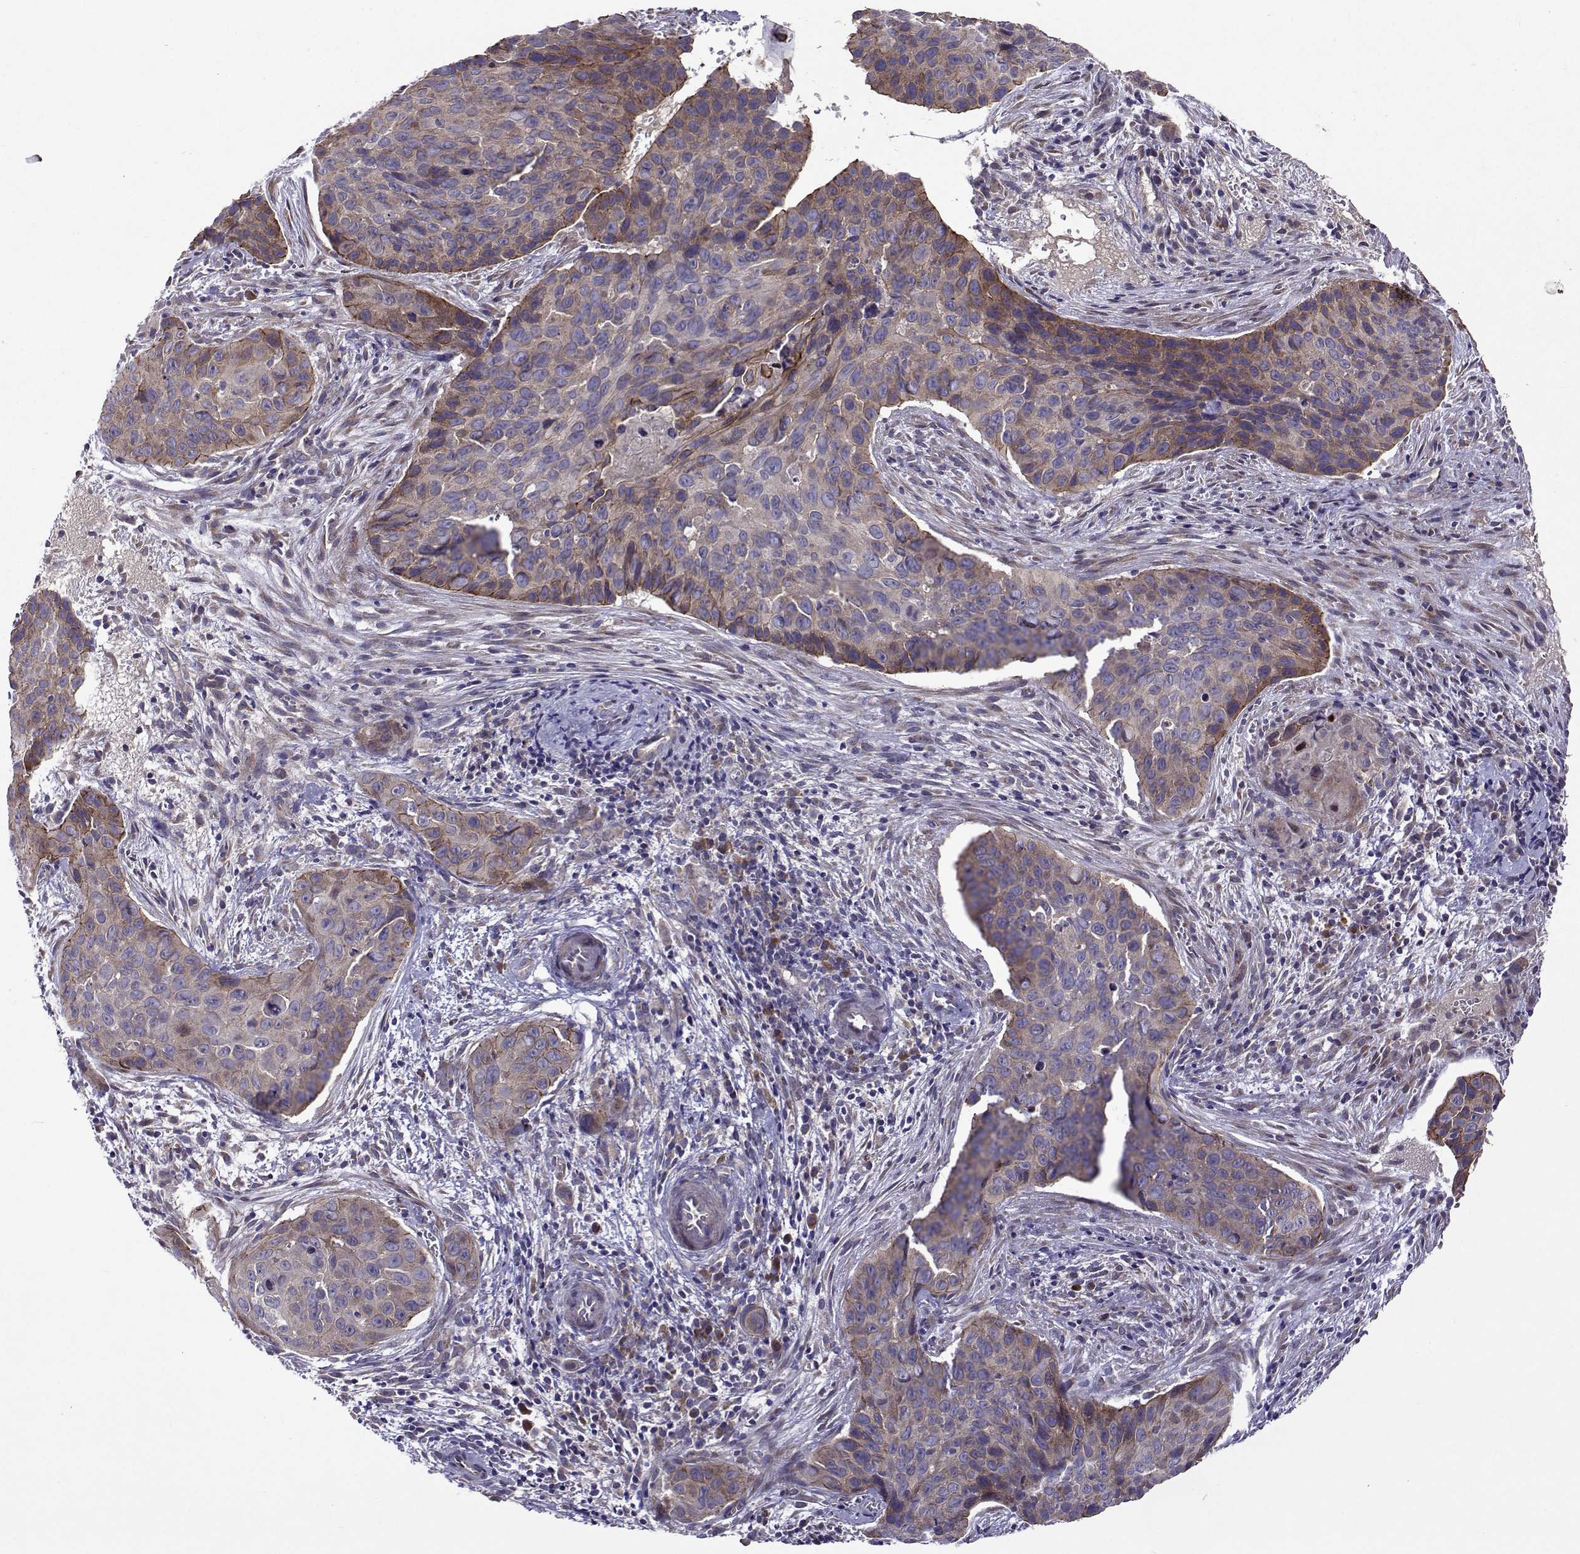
{"staining": {"intensity": "weak", "quantity": "25%-75%", "location": "cytoplasmic/membranous"}, "tissue": "cervical cancer", "cell_type": "Tumor cells", "image_type": "cancer", "snomed": [{"axis": "morphology", "description": "Squamous cell carcinoma, NOS"}, {"axis": "topography", "description": "Cervix"}], "caption": "Human cervical cancer stained with a brown dye reveals weak cytoplasmic/membranous positive staining in approximately 25%-75% of tumor cells.", "gene": "TARBP2", "patient": {"sex": "female", "age": 35}}